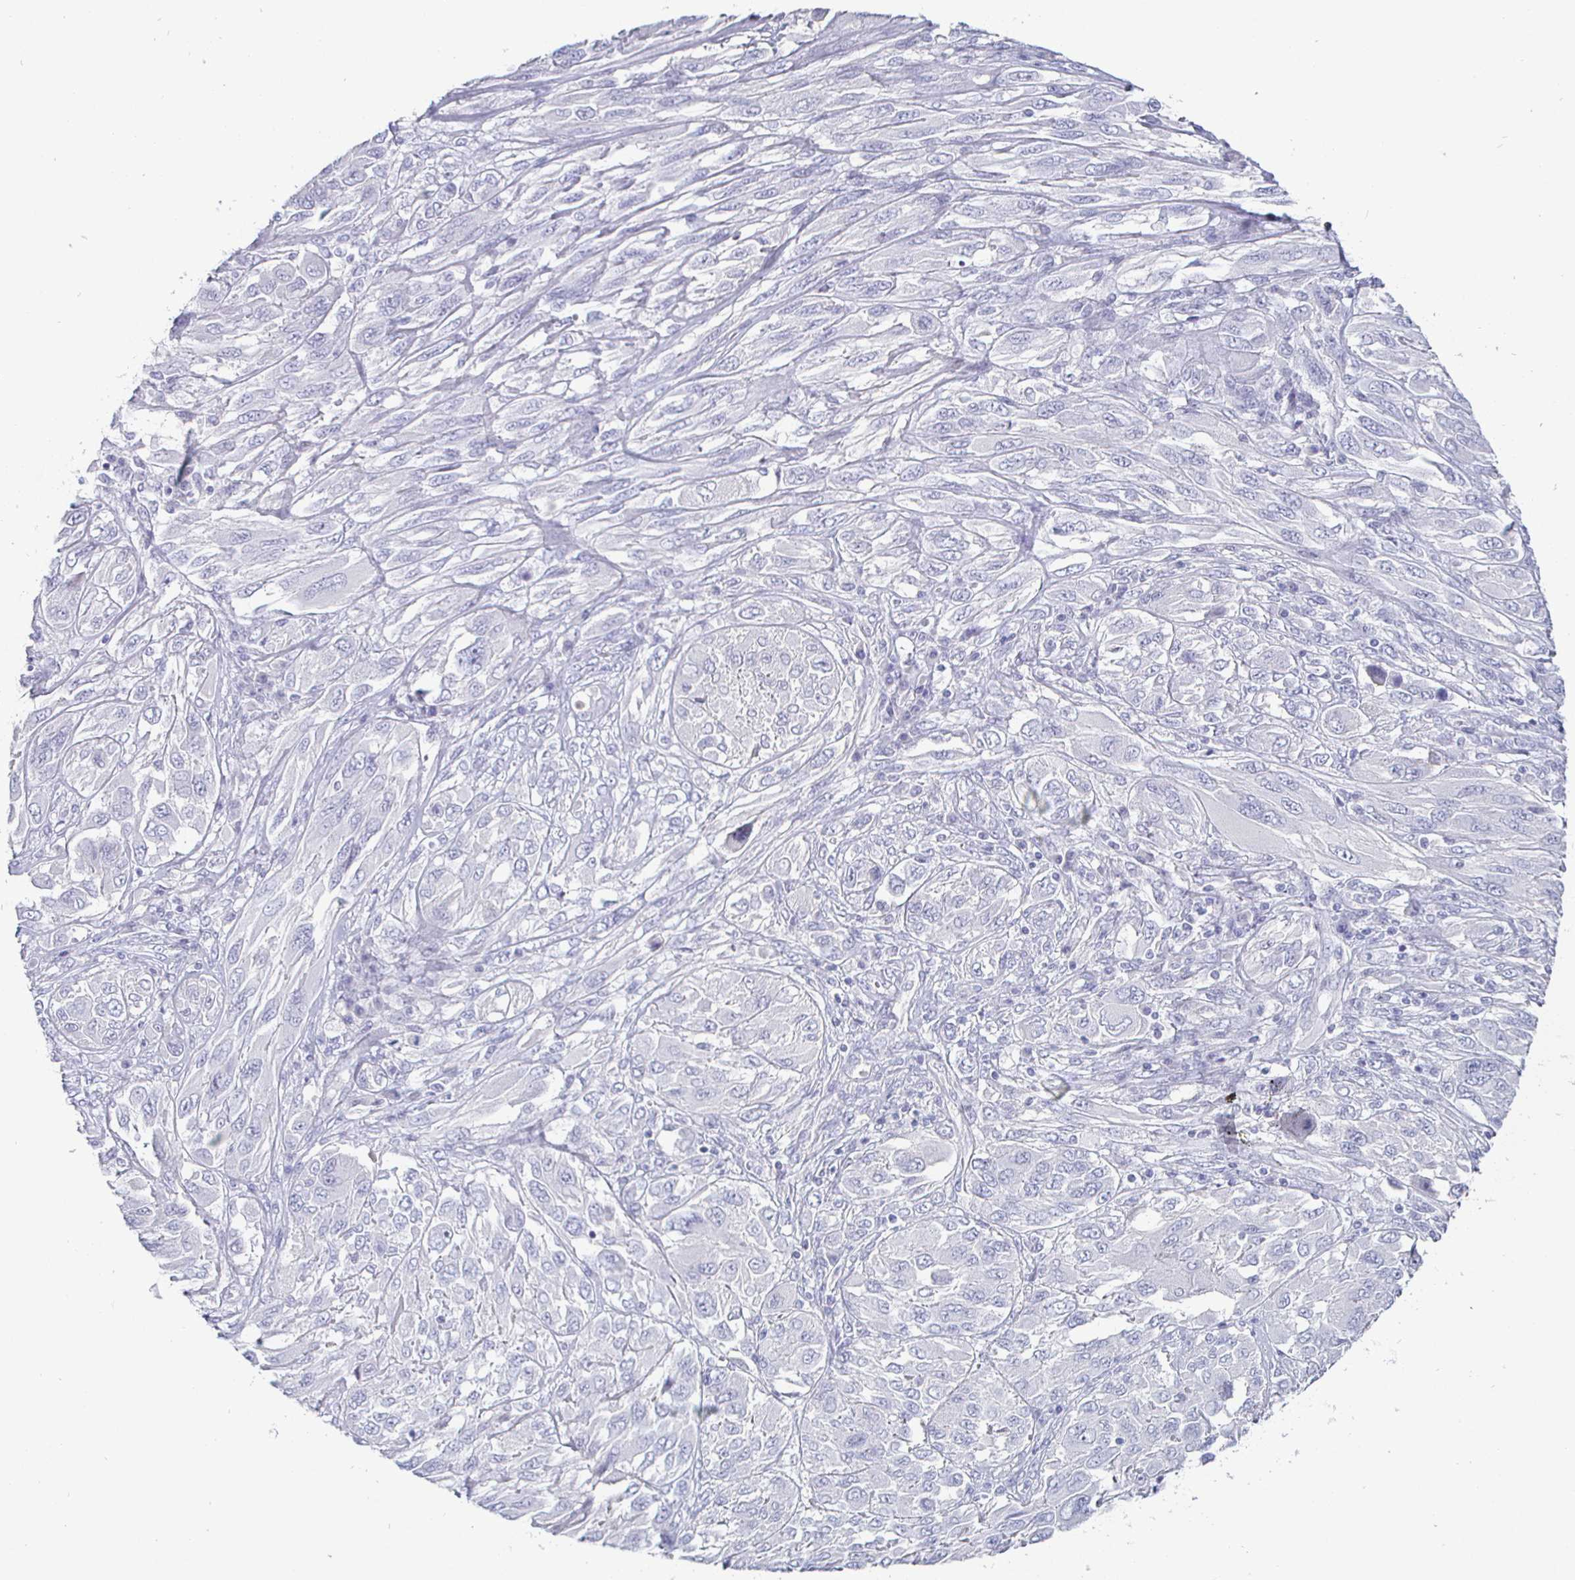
{"staining": {"intensity": "negative", "quantity": "none", "location": "none"}, "tissue": "melanoma", "cell_type": "Tumor cells", "image_type": "cancer", "snomed": [{"axis": "morphology", "description": "Malignant melanoma, NOS"}, {"axis": "topography", "description": "Skin"}], "caption": "Immunohistochemical staining of melanoma shows no significant expression in tumor cells. The staining was performed using DAB (3,3'-diaminobenzidine) to visualize the protein expression in brown, while the nuclei were stained in blue with hematoxylin (Magnification: 20x).", "gene": "ENPP1", "patient": {"sex": "female", "age": 91}}